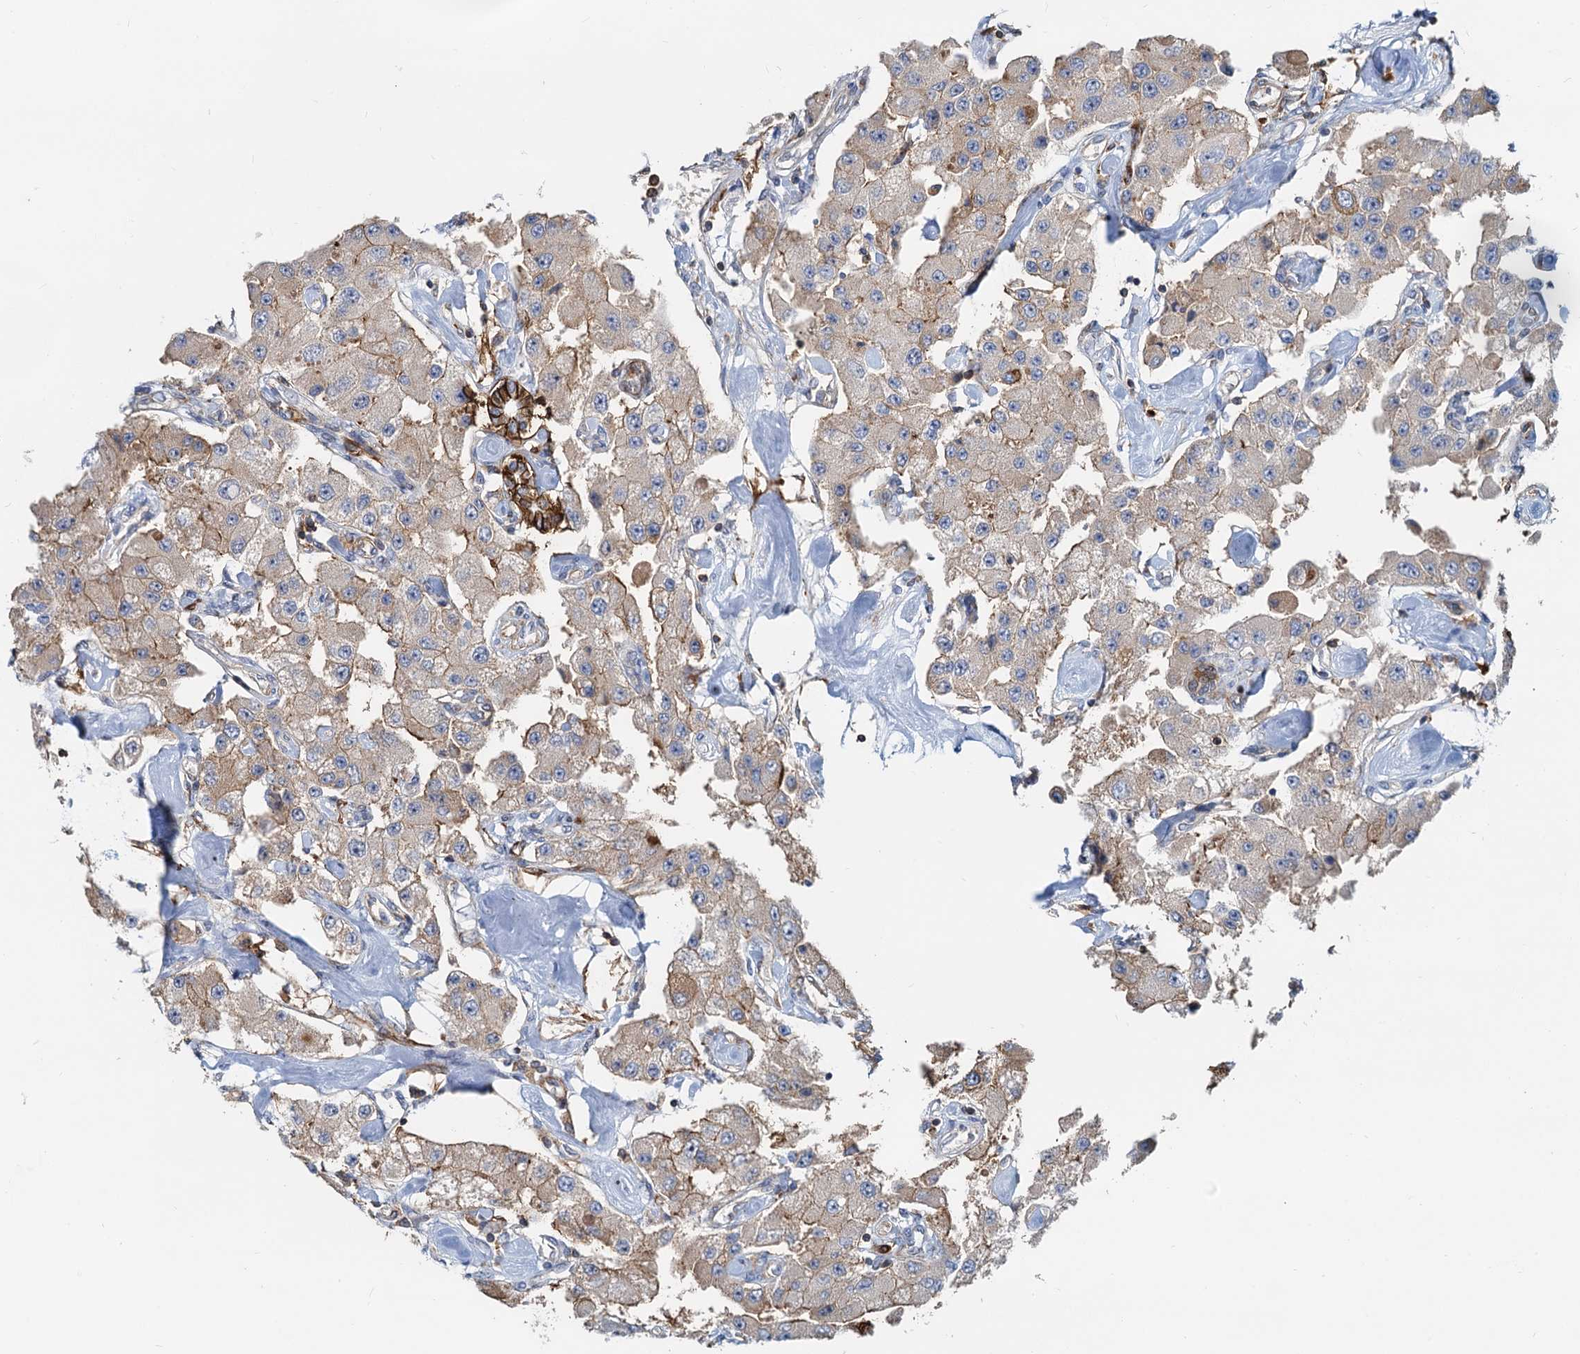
{"staining": {"intensity": "weak", "quantity": "25%-75%", "location": "cytoplasmic/membranous"}, "tissue": "carcinoid", "cell_type": "Tumor cells", "image_type": "cancer", "snomed": [{"axis": "morphology", "description": "Carcinoid, malignant, NOS"}, {"axis": "topography", "description": "Pancreas"}], "caption": "Brown immunohistochemical staining in human malignant carcinoid shows weak cytoplasmic/membranous staining in approximately 25%-75% of tumor cells.", "gene": "LNX2", "patient": {"sex": "male", "age": 41}}